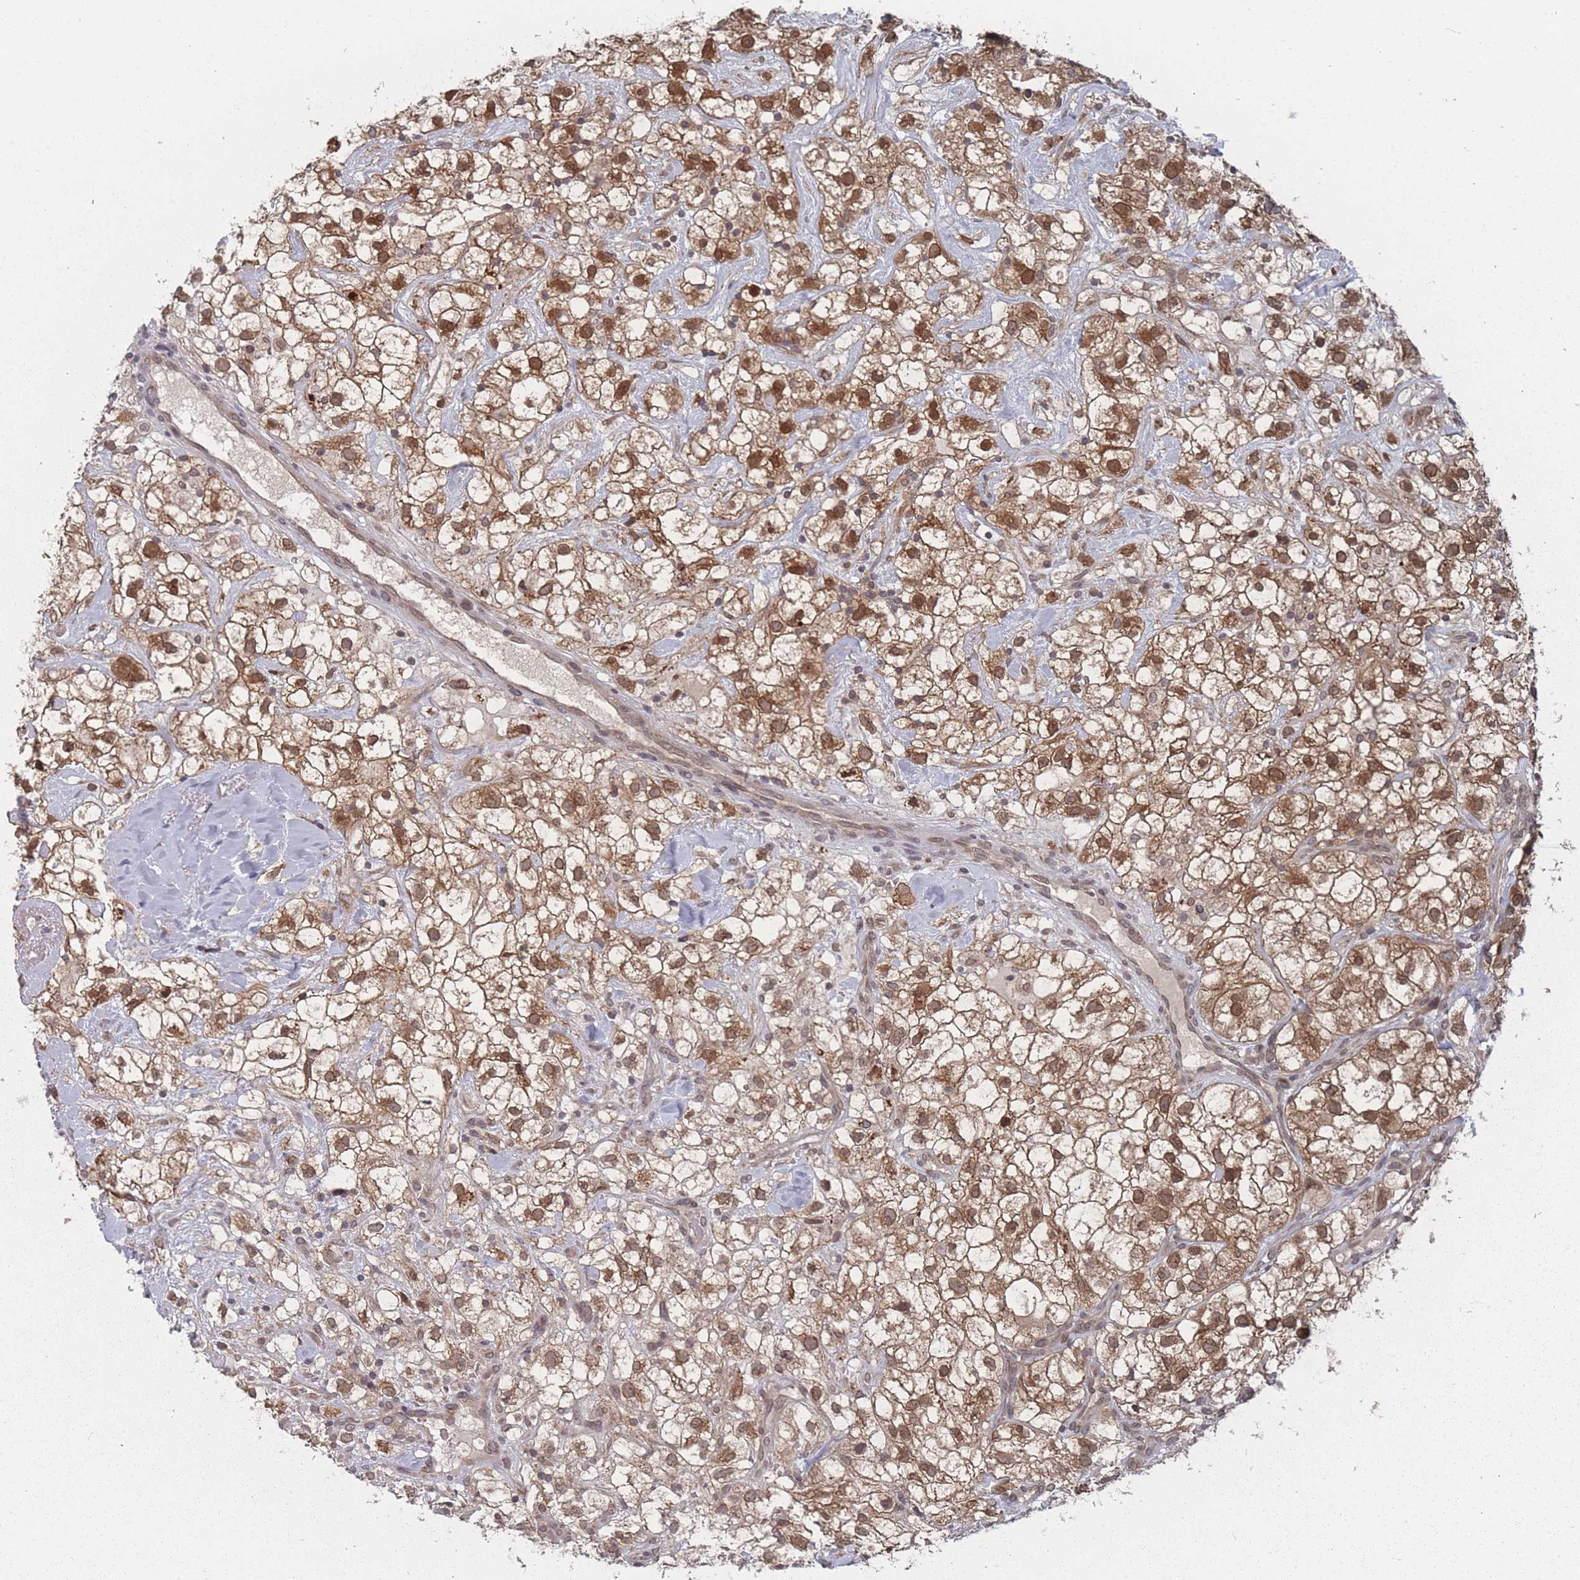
{"staining": {"intensity": "moderate", "quantity": ">75%", "location": "cytoplasmic/membranous,nuclear"}, "tissue": "renal cancer", "cell_type": "Tumor cells", "image_type": "cancer", "snomed": [{"axis": "morphology", "description": "Adenocarcinoma, NOS"}, {"axis": "topography", "description": "Kidney"}], "caption": "Immunohistochemical staining of renal cancer (adenocarcinoma) displays moderate cytoplasmic/membranous and nuclear protein staining in about >75% of tumor cells.", "gene": "TBC1D25", "patient": {"sex": "male", "age": 59}}